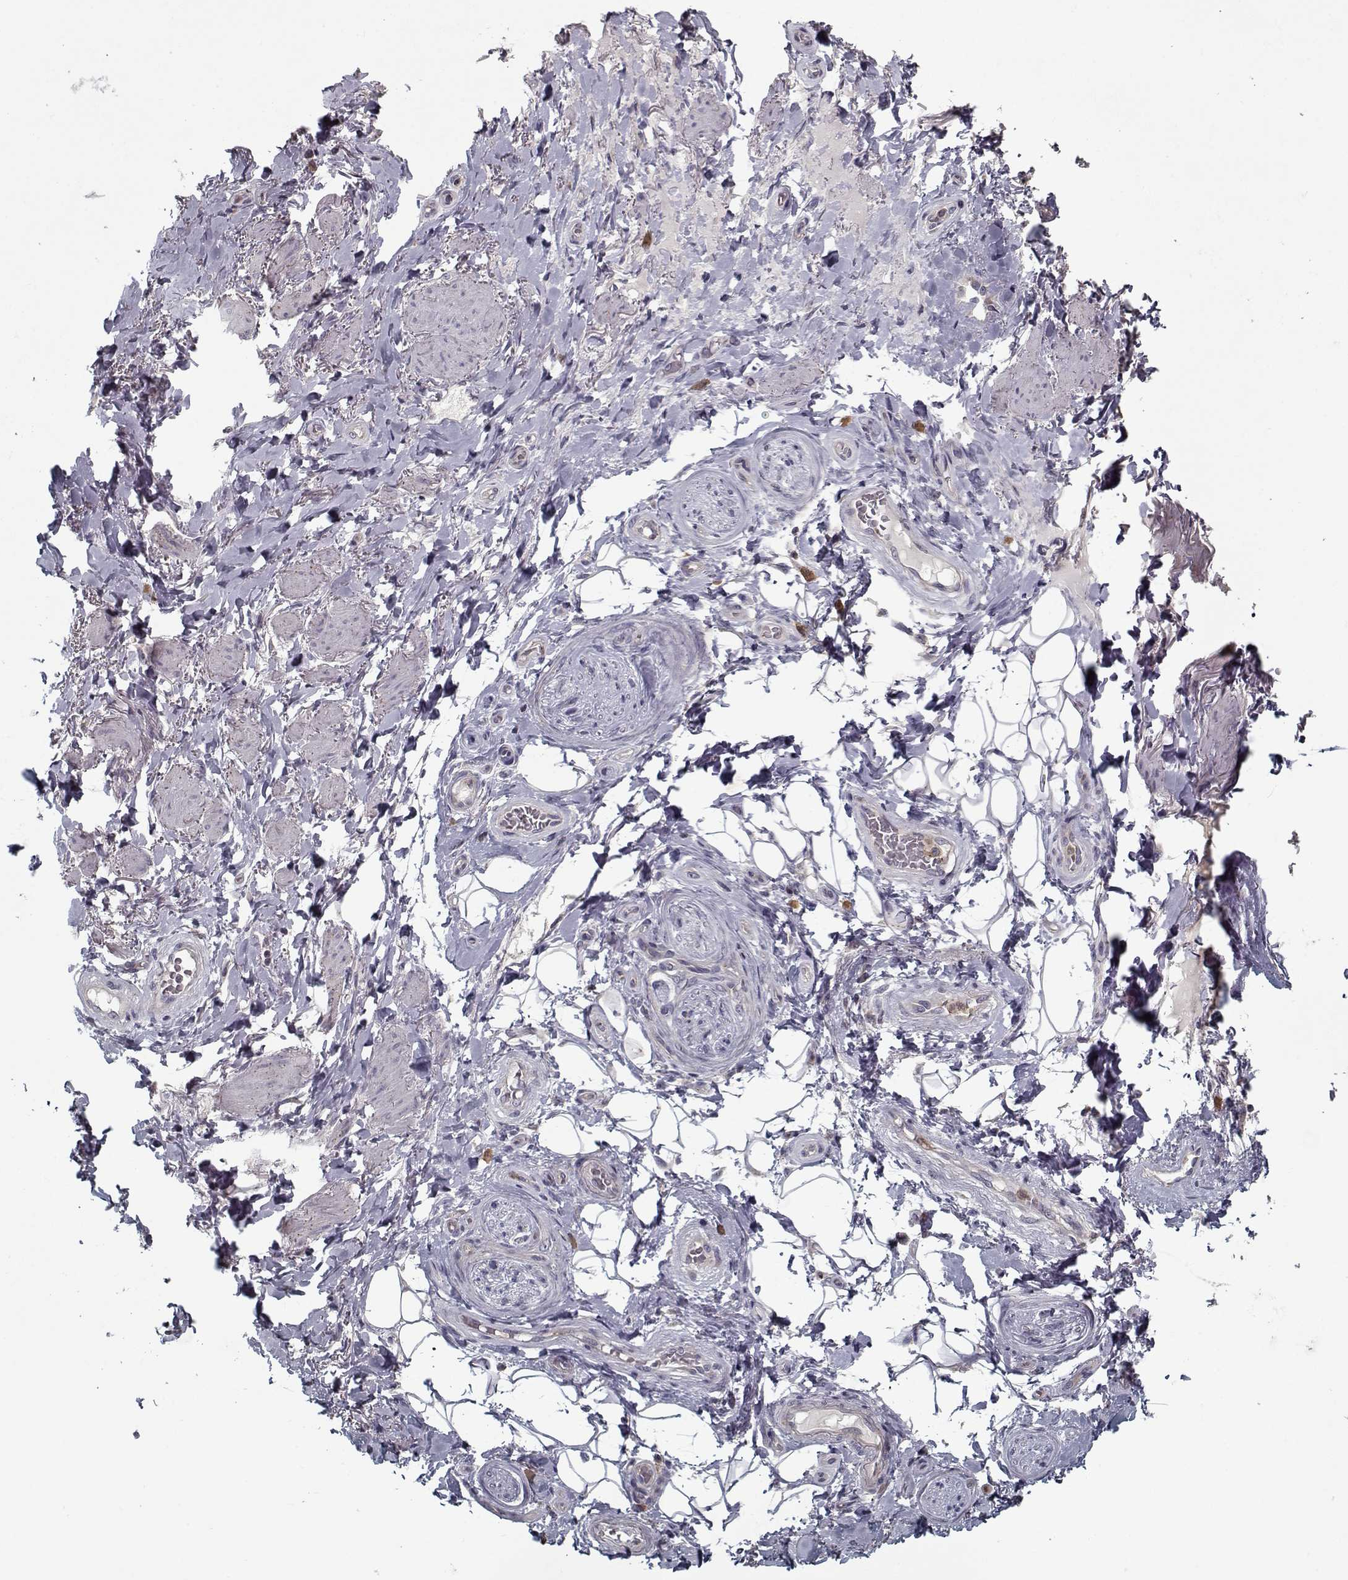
{"staining": {"intensity": "negative", "quantity": "none", "location": "none"}, "tissue": "adipose tissue", "cell_type": "Adipocytes", "image_type": "normal", "snomed": [{"axis": "morphology", "description": "Normal tissue, NOS"}, {"axis": "topography", "description": "Anal"}, {"axis": "topography", "description": "Peripheral nerve tissue"}], "caption": "A photomicrograph of adipose tissue stained for a protein exhibits no brown staining in adipocytes.", "gene": "UNC13D", "patient": {"sex": "male", "age": 53}}